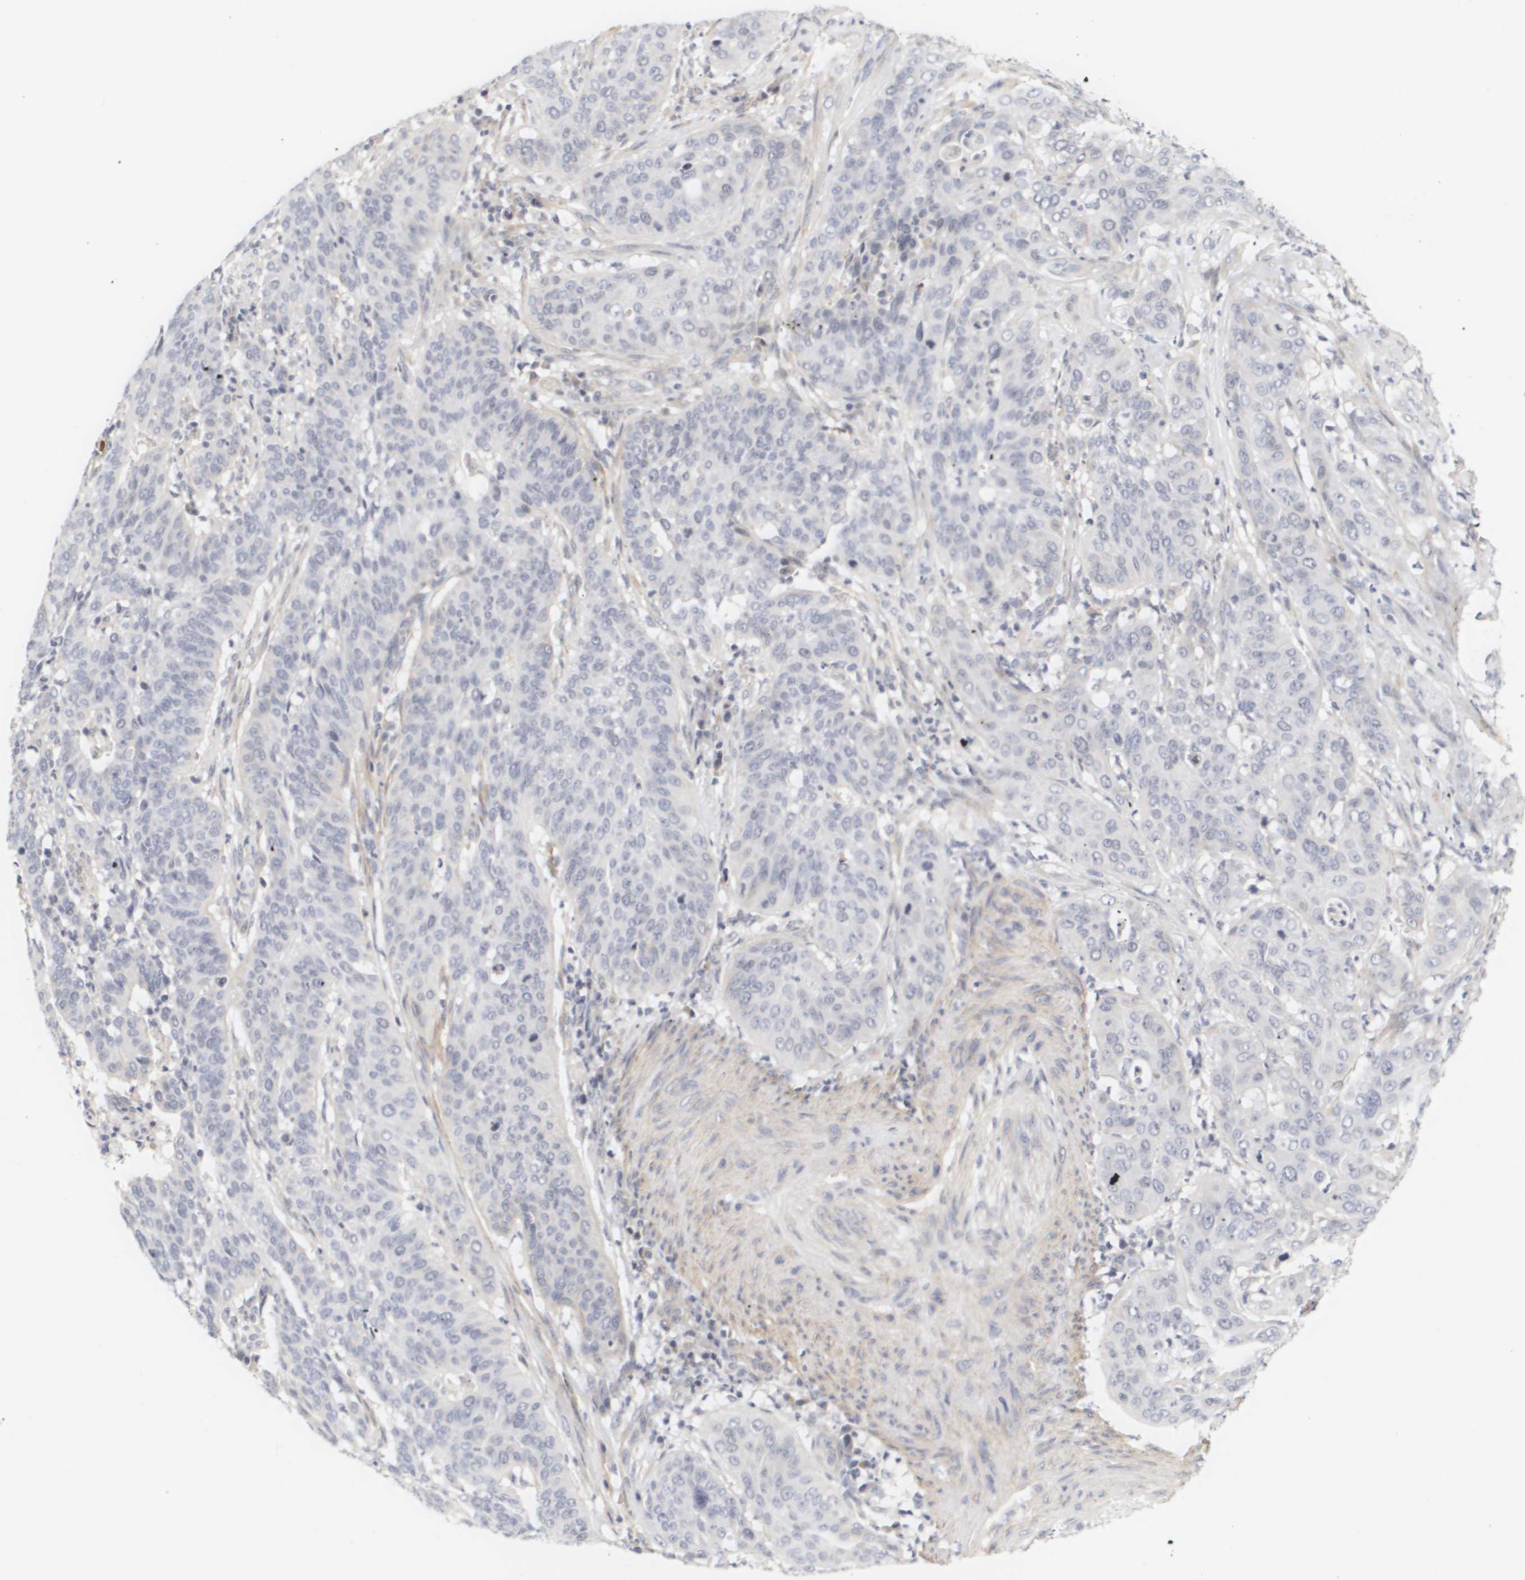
{"staining": {"intensity": "negative", "quantity": "none", "location": "none"}, "tissue": "cervical cancer", "cell_type": "Tumor cells", "image_type": "cancer", "snomed": [{"axis": "morphology", "description": "Normal tissue, NOS"}, {"axis": "morphology", "description": "Squamous cell carcinoma, NOS"}, {"axis": "topography", "description": "Cervix"}], "caption": "Tumor cells show no significant protein expression in cervical cancer (squamous cell carcinoma). Nuclei are stained in blue.", "gene": "CYB561", "patient": {"sex": "female", "age": 39}}